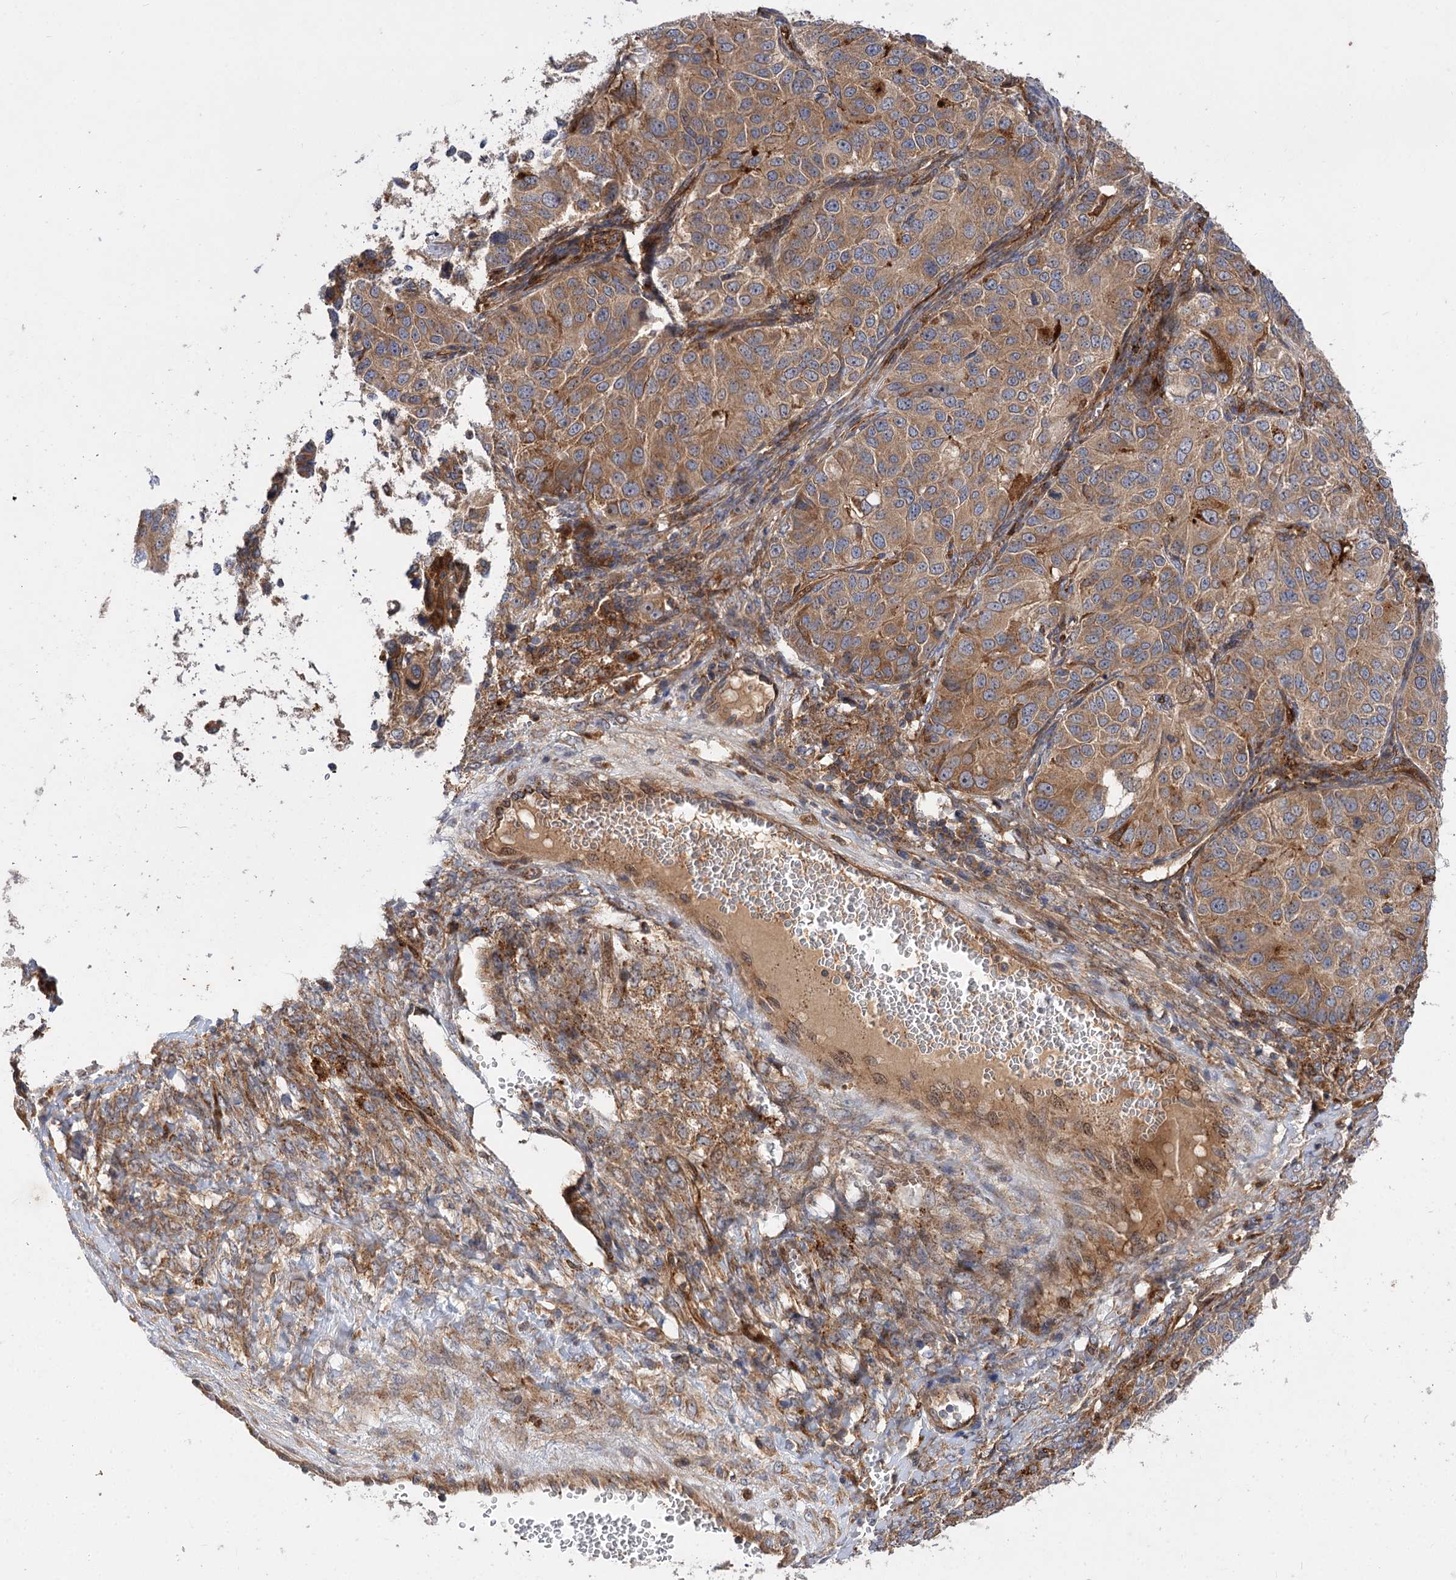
{"staining": {"intensity": "strong", "quantity": "<25%", "location": "cytoplasmic/membranous"}, "tissue": "ovarian cancer", "cell_type": "Tumor cells", "image_type": "cancer", "snomed": [{"axis": "morphology", "description": "Carcinoma, endometroid"}, {"axis": "topography", "description": "Ovary"}], "caption": "Human endometroid carcinoma (ovarian) stained with a brown dye demonstrates strong cytoplasmic/membranous positive expression in approximately <25% of tumor cells.", "gene": "PATL1", "patient": {"sex": "female", "age": 51}}